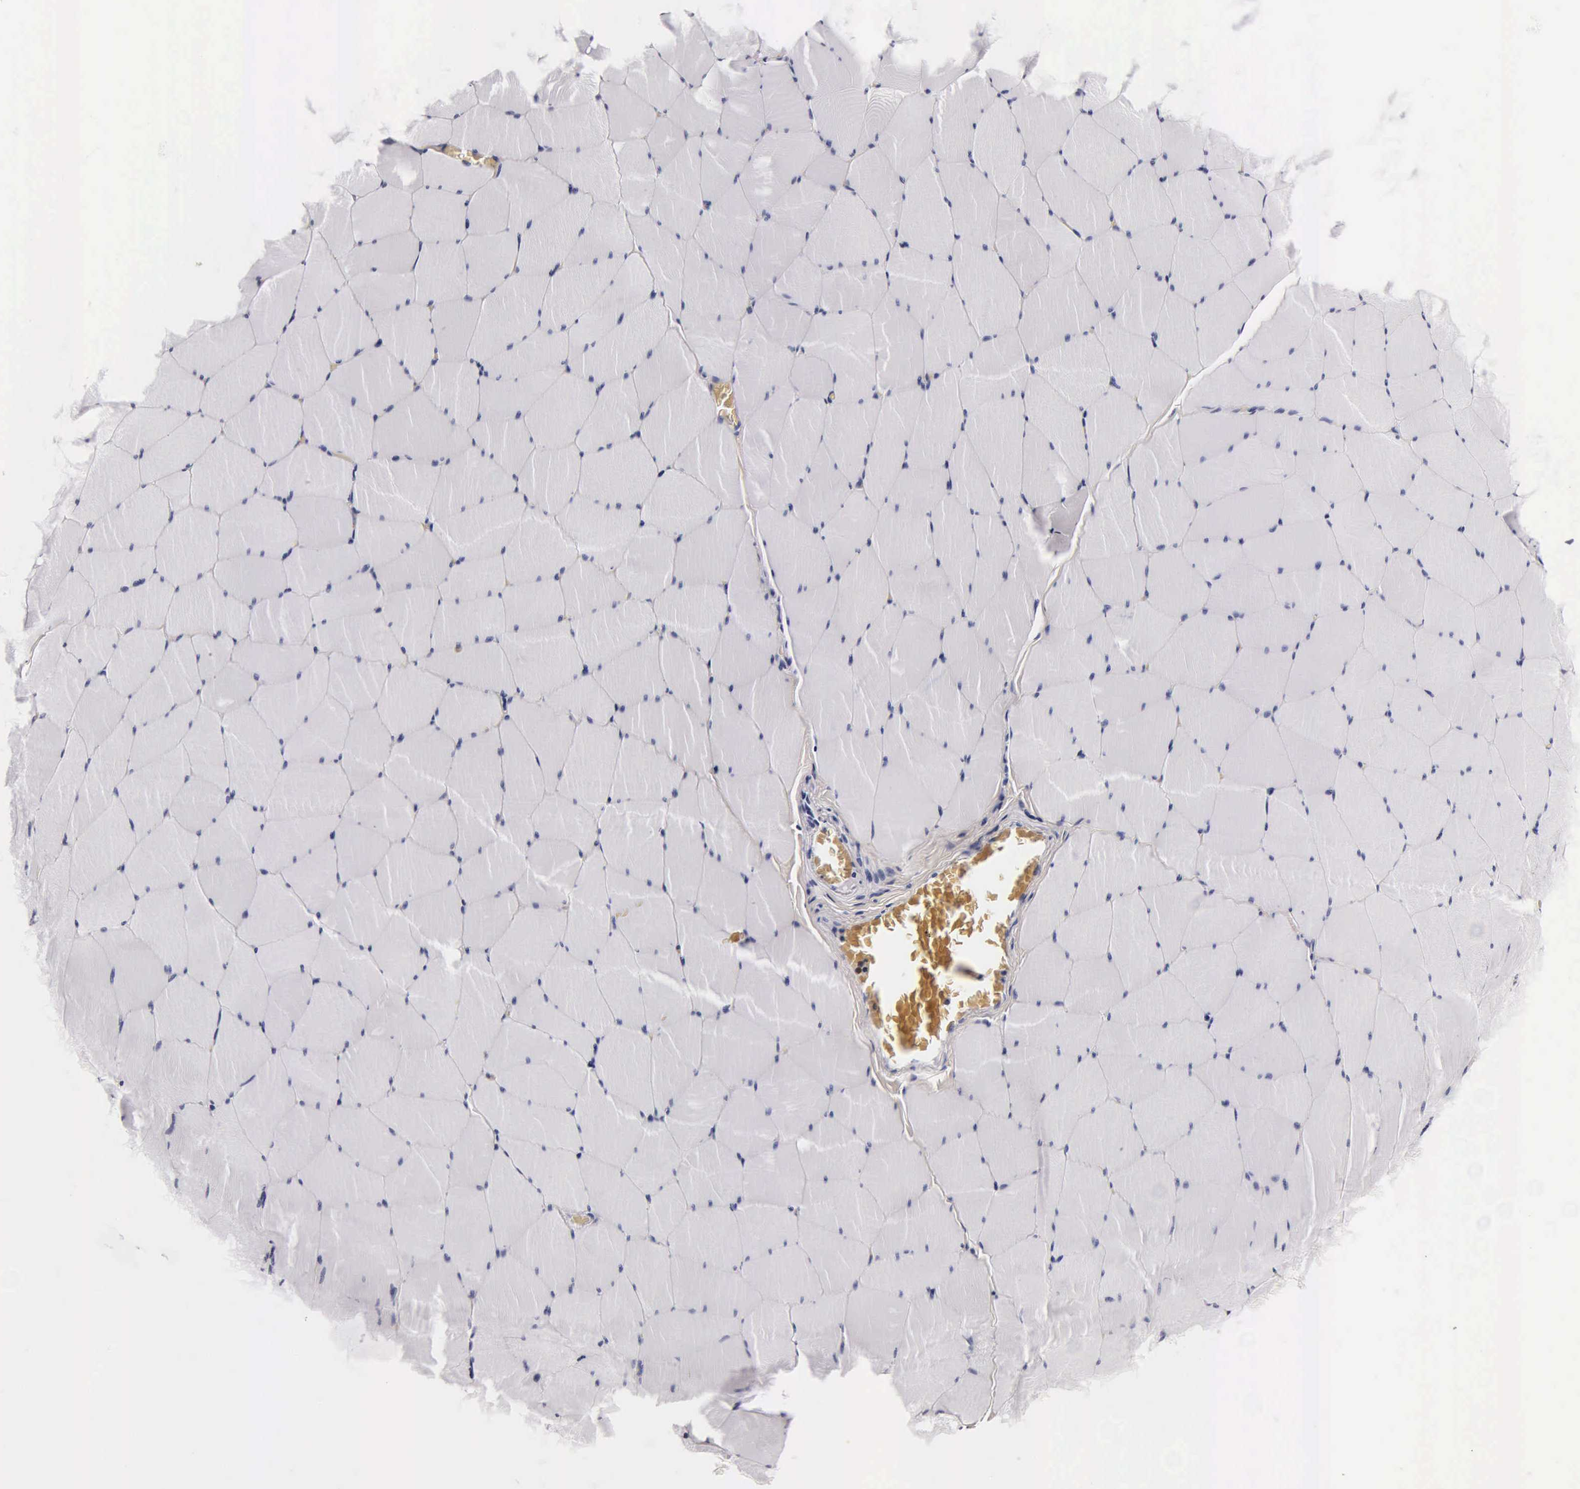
{"staining": {"intensity": "negative", "quantity": "none", "location": "none"}, "tissue": "skeletal muscle", "cell_type": "Myocytes", "image_type": "normal", "snomed": [{"axis": "morphology", "description": "Normal tissue, NOS"}, {"axis": "topography", "description": "Skeletal muscle"}, {"axis": "topography", "description": "Salivary gland"}], "caption": "Myocytes show no significant protein expression in unremarkable skeletal muscle. (DAB (3,3'-diaminobenzidine) immunohistochemistry with hematoxylin counter stain).", "gene": "CGB3", "patient": {"sex": "male", "age": 62}}